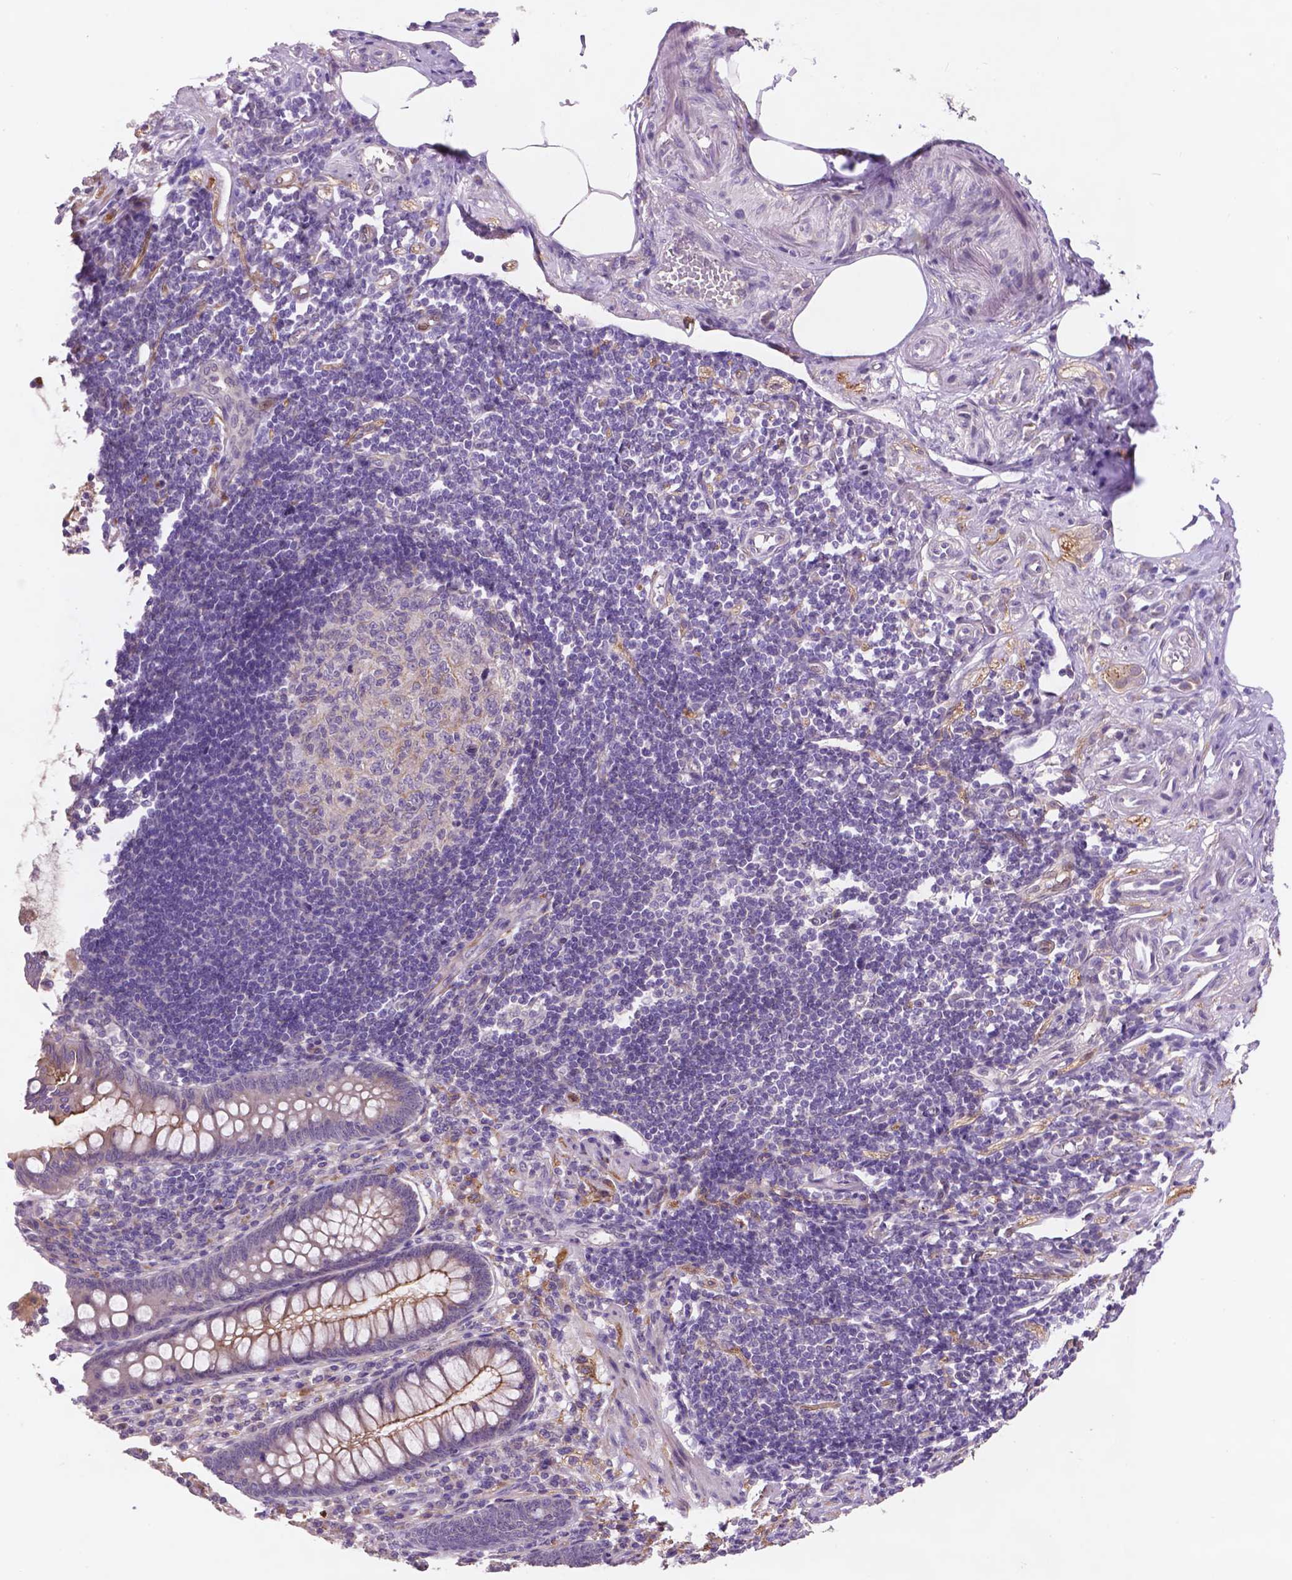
{"staining": {"intensity": "moderate", "quantity": "<25%", "location": "cytoplasmic/membranous"}, "tissue": "appendix", "cell_type": "Glandular cells", "image_type": "normal", "snomed": [{"axis": "morphology", "description": "Normal tissue, NOS"}, {"axis": "topography", "description": "Appendix"}], "caption": "Immunohistochemistry (IHC) of unremarkable appendix reveals low levels of moderate cytoplasmic/membranous positivity in about <25% of glandular cells. (DAB IHC, brown staining for protein, blue staining for nuclei).", "gene": "GXYLT2", "patient": {"sex": "female", "age": 57}}